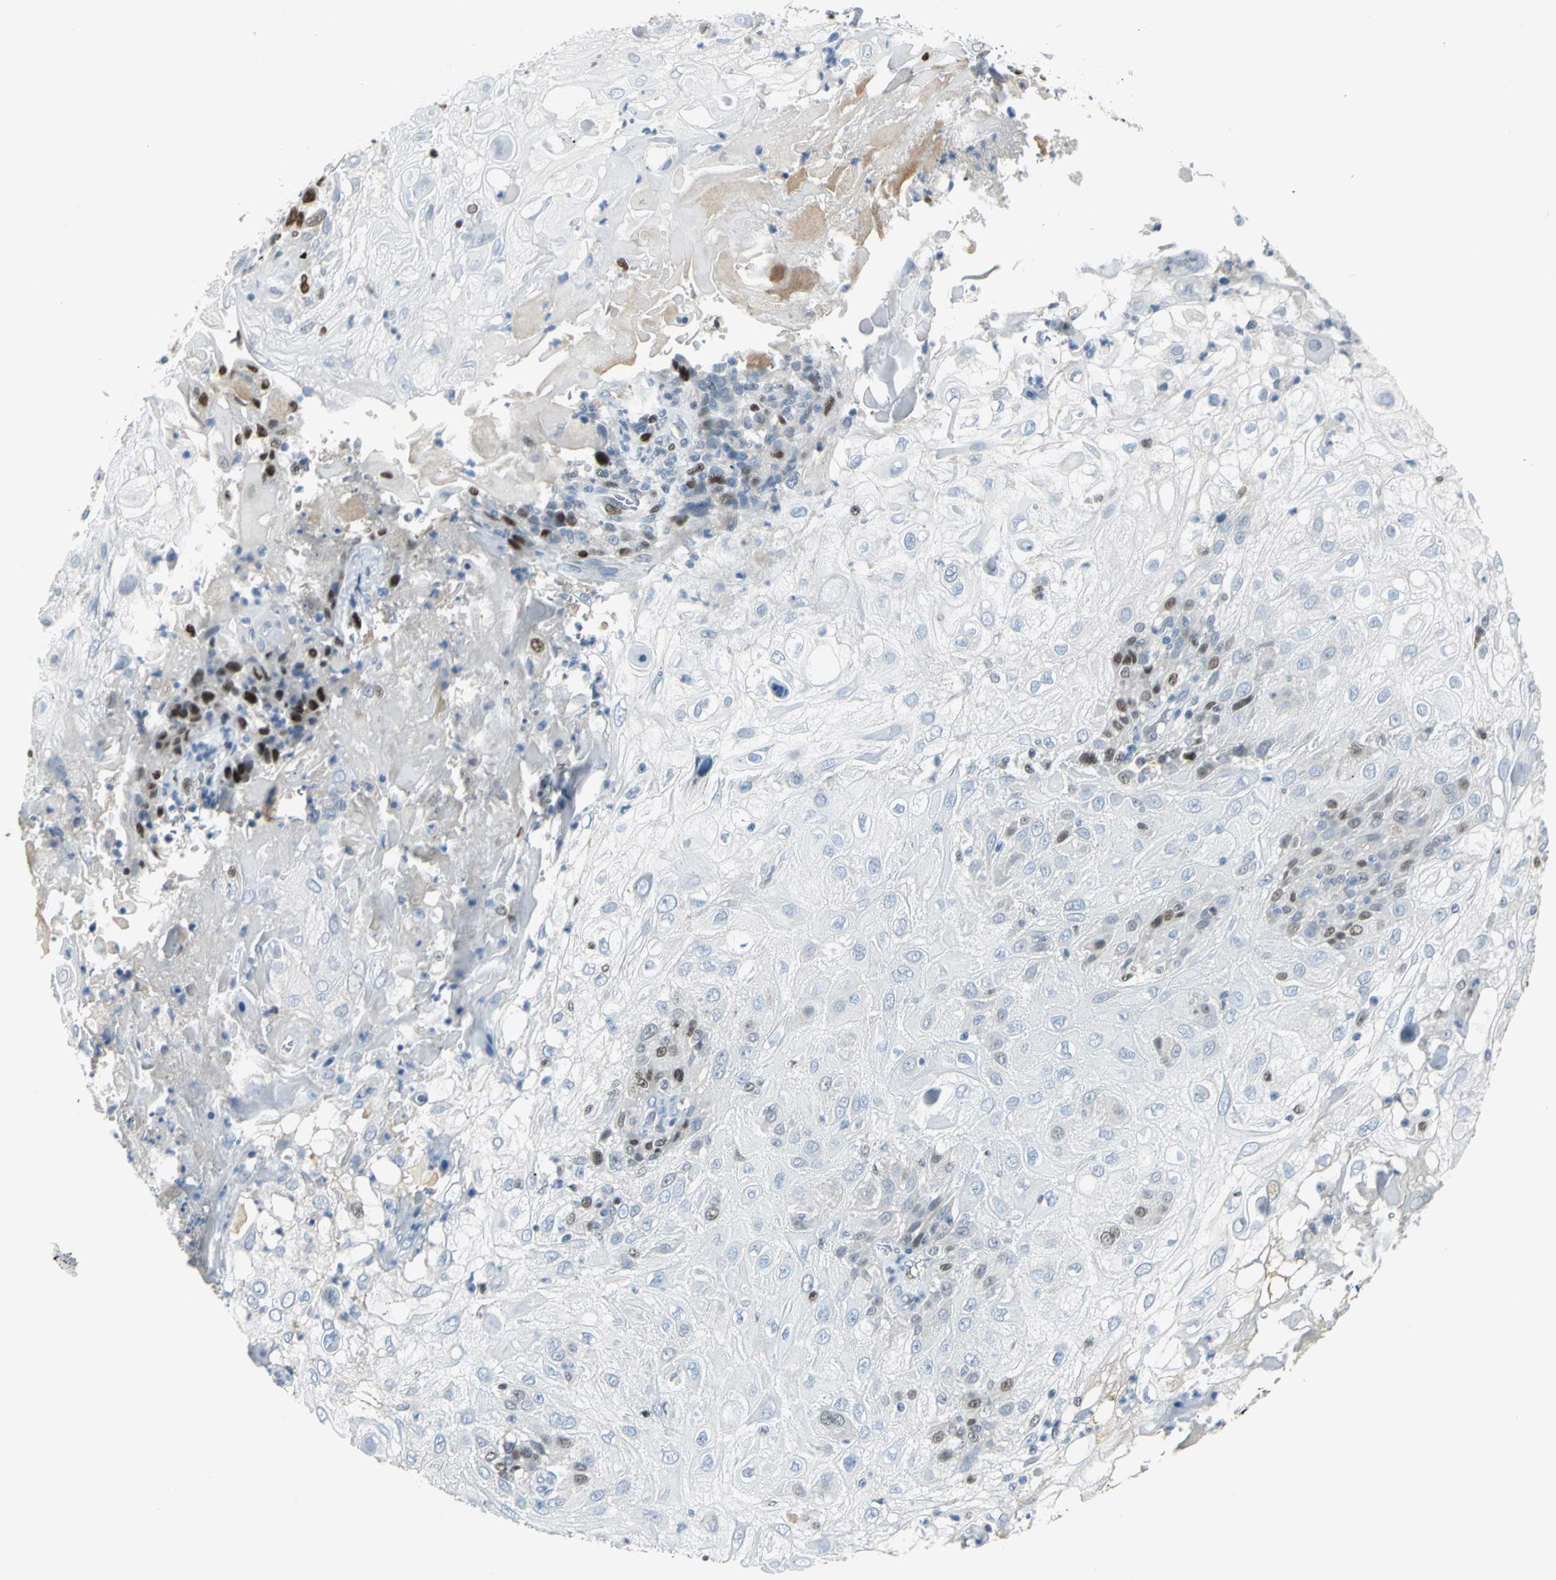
{"staining": {"intensity": "moderate", "quantity": "<25%", "location": "nuclear"}, "tissue": "skin cancer", "cell_type": "Tumor cells", "image_type": "cancer", "snomed": [{"axis": "morphology", "description": "Normal tissue, NOS"}, {"axis": "morphology", "description": "Squamous cell carcinoma, NOS"}, {"axis": "topography", "description": "Skin"}], "caption": "Skin cancer (squamous cell carcinoma) stained with a brown dye shows moderate nuclear positive positivity in about <25% of tumor cells.", "gene": "MCM4", "patient": {"sex": "female", "age": 83}}